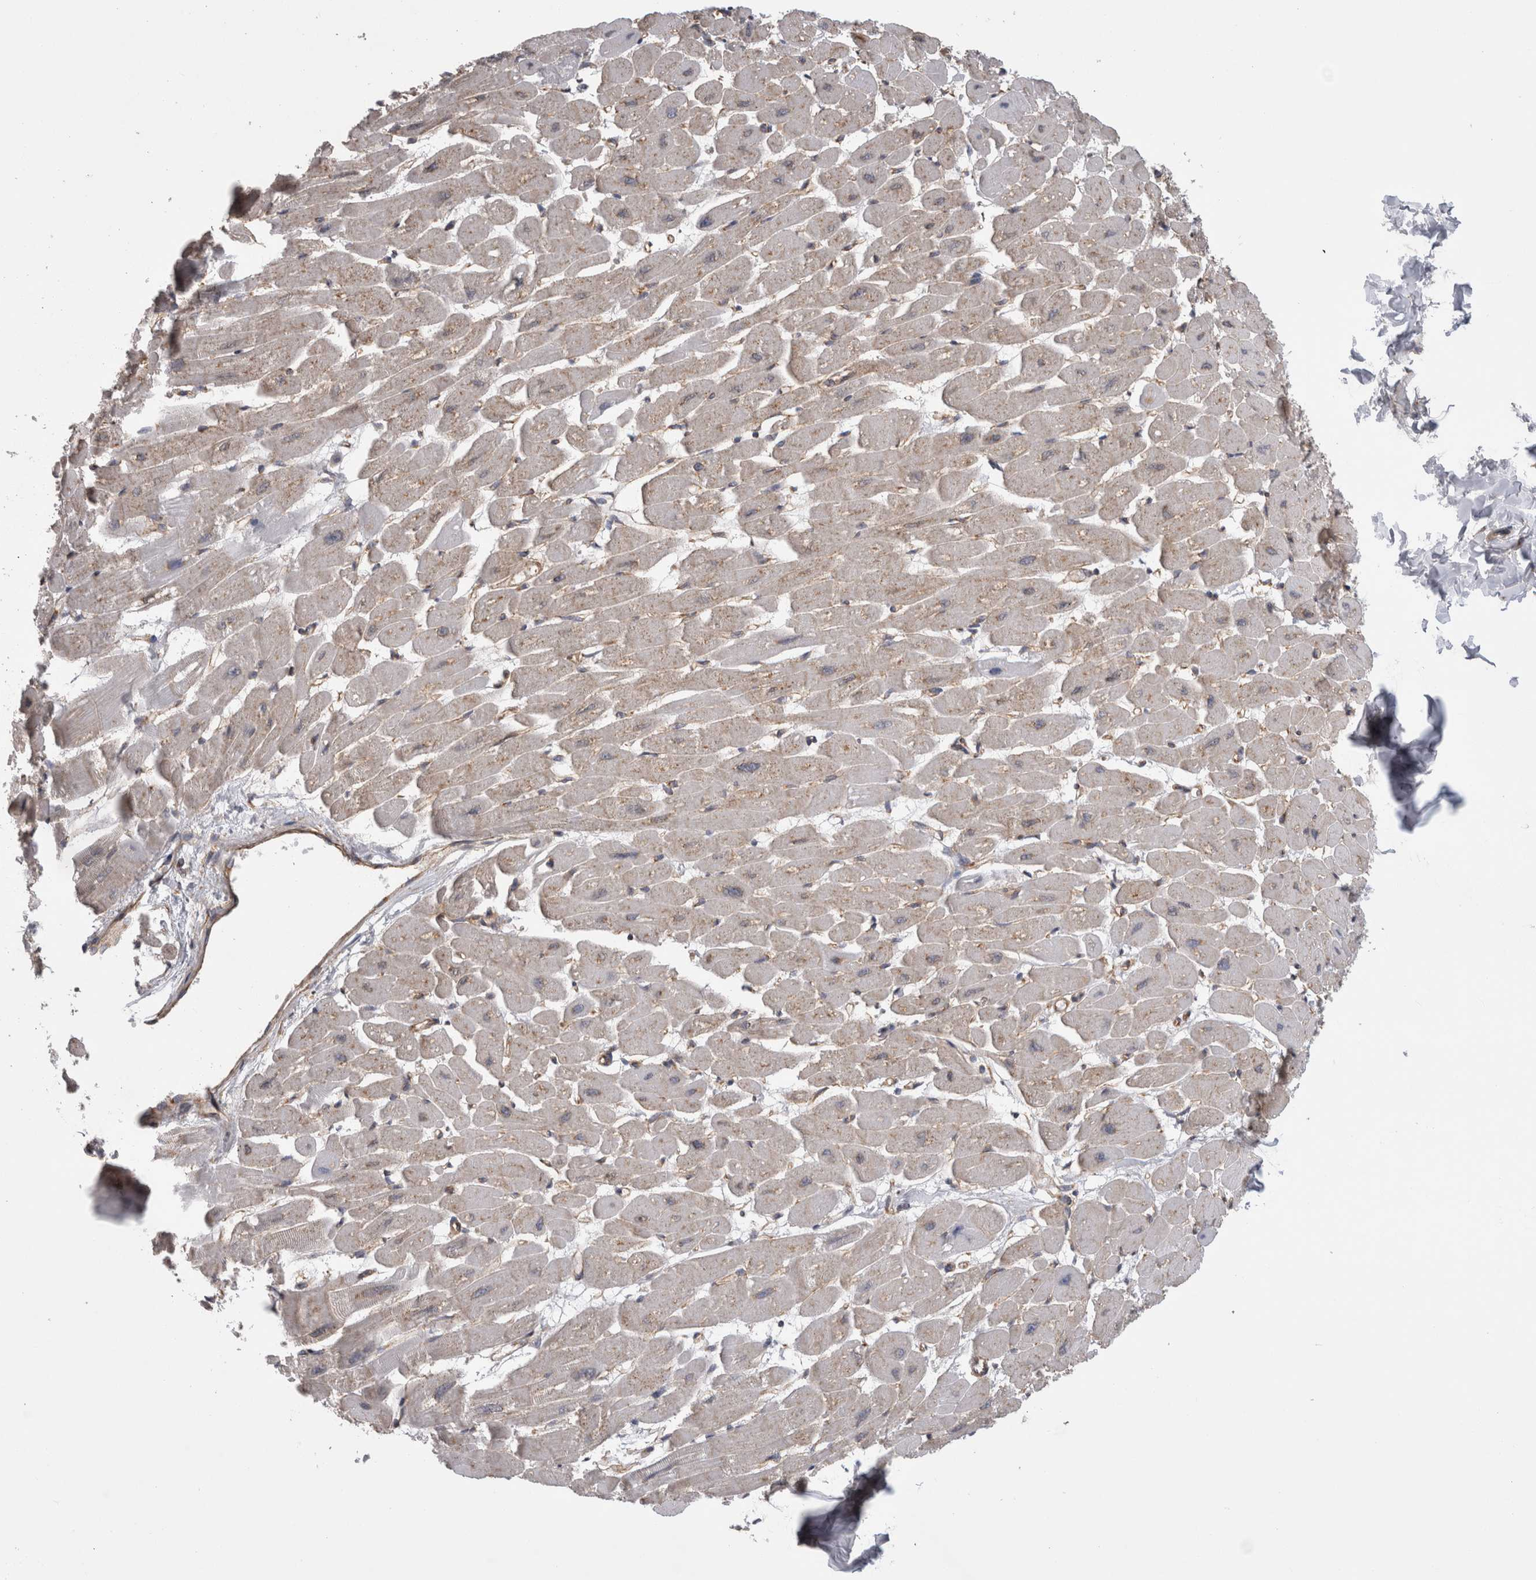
{"staining": {"intensity": "weak", "quantity": ">75%", "location": "cytoplasmic/membranous"}, "tissue": "heart muscle", "cell_type": "Cardiomyocytes", "image_type": "normal", "snomed": [{"axis": "morphology", "description": "Normal tissue, NOS"}, {"axis": "topography", "description": "Heart"}], "caption": "Heart muscle stained with DAB (3,3'-diaminobenzidine) immunohistochemistry (IHC) demonstrates low levels of weak cytoplasmic/membranous expression in about >75% of cardiomyocytes.", "gene": "ATXN3L", "patient": {"sex": "female", "age": 54}}